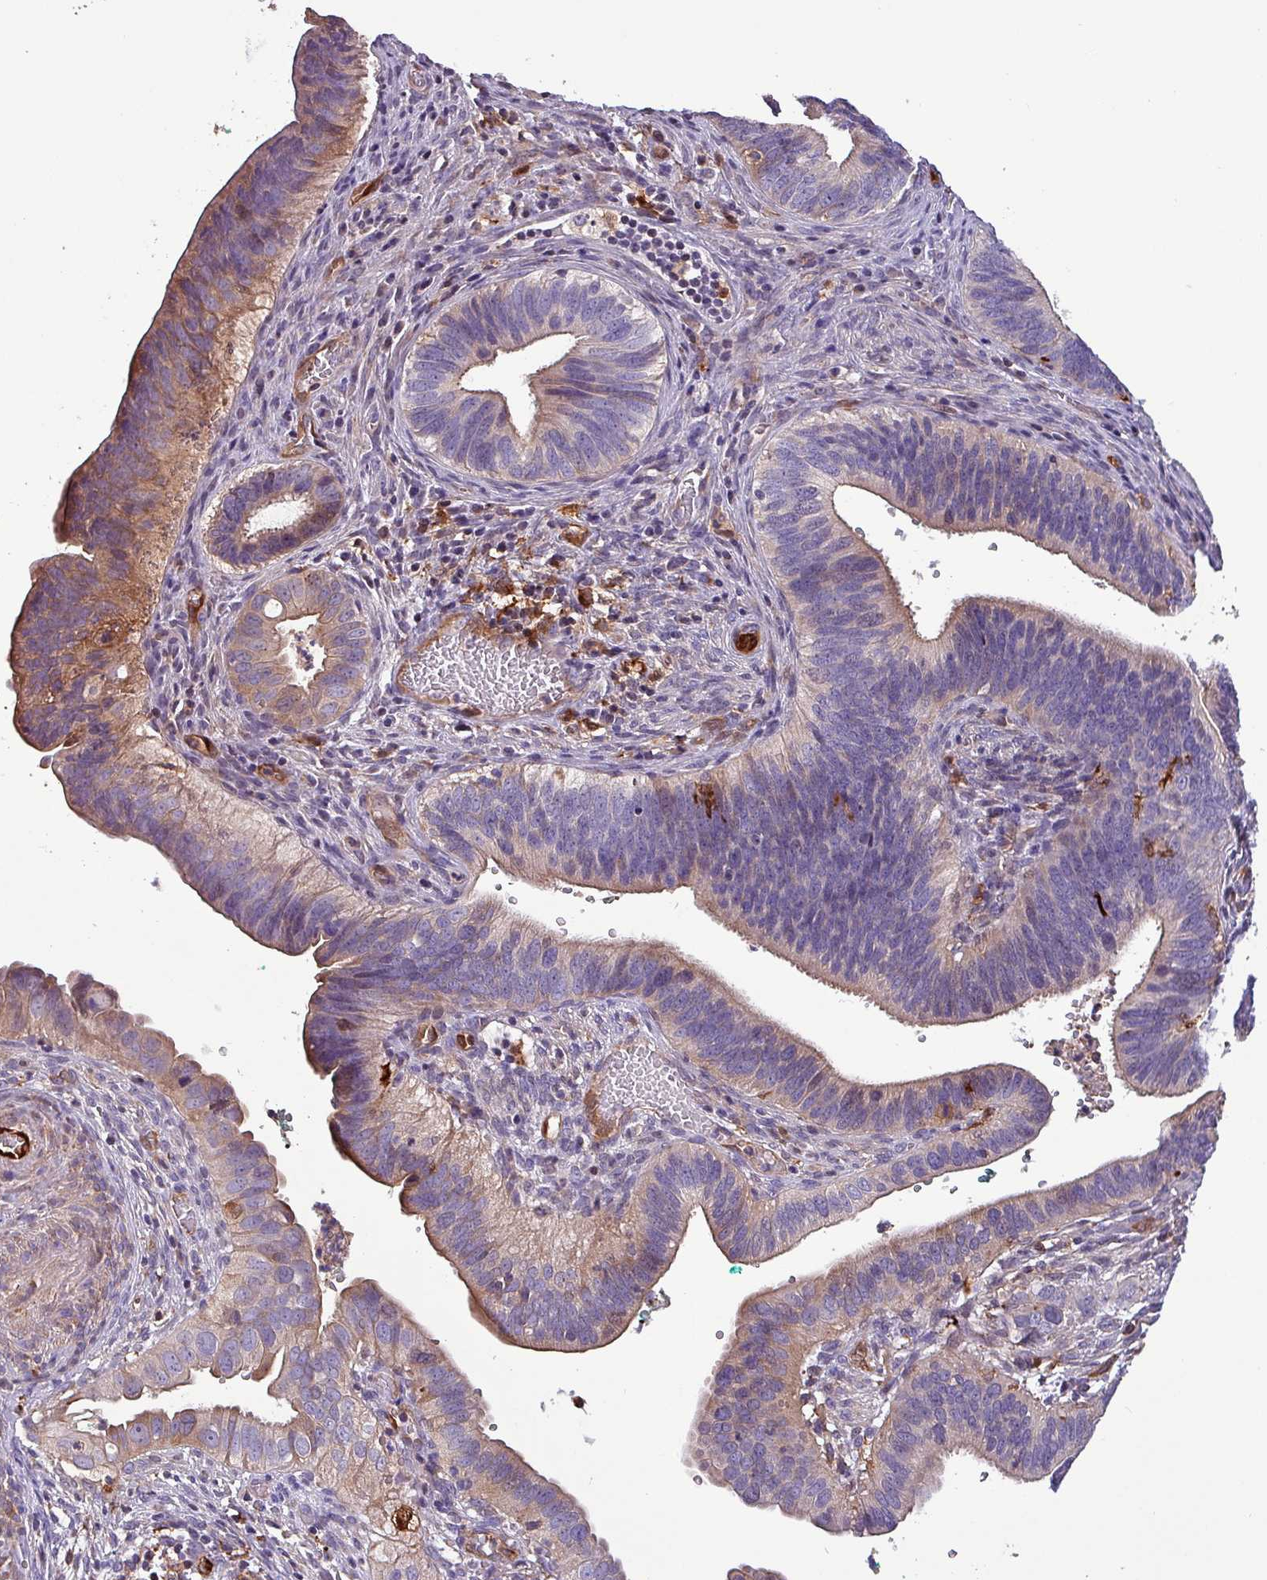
{"staining": {"intensity": "moderate", "quantity": "25%-75%", "location": "cytoplasmic/membranous"}, "tissue": "cervical cancer", "cell_type": "Tumor cells", "image_type": "cancer", "snomed": [{"axis": "morphology", "description": "Adenocarcinoma, NOS"}, {"axis": "topography", "description": "Cervix"}], "caption": "The image exhibits a brown stain indicating the presence of a protein in the cytoplasmic/membranous of tumor cells in cervical cancer.", "gene": "SCIN", "patient": {"sex": "female", "age": 42}}